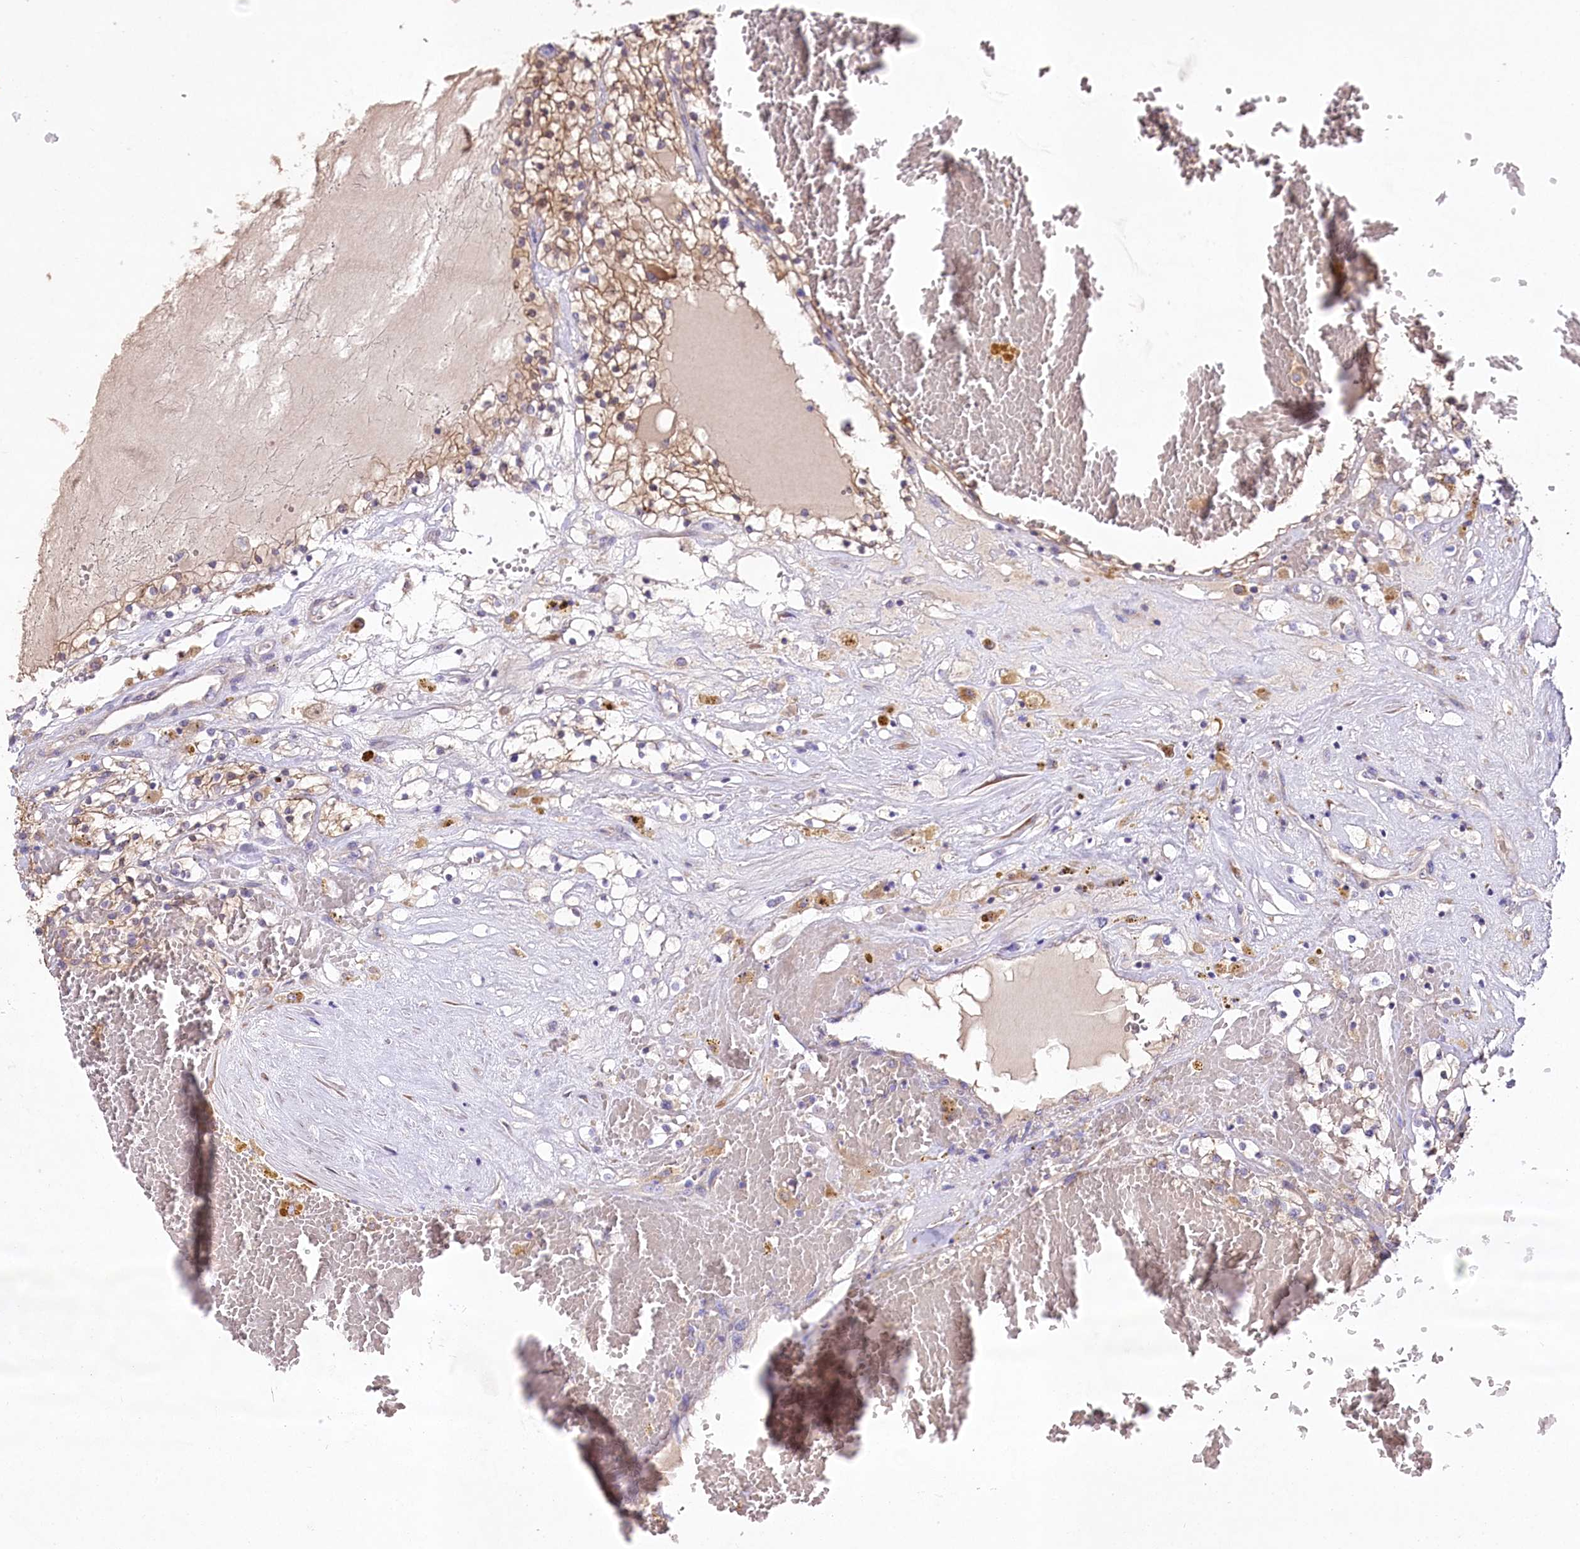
{"staining": {"intensity": "moderate", "quantity": ">75%", "location": "cytoplasmic/membranous,nuclear"}, "tissue": "renal cancer", "cell_type": "Tumor cells", "image_type": "cancer", "snomed": [{"axis": "morphology", "description": "Normal tissue, NOS"}, {"axis": "morphology", "description": "Adenocarcinoma, NOS"}, {"axis": "topography", "description": "Kidney"}], "caption": "Brown immunohistochemical staining in human renal cancer (adenocarcinoma) demonstrates moderate cytoplasmic/membranous and nuclear positivity in approximately >75% of tumor cells.", "gene": "PBLD", "patient": {"sex": "male", "age": 68}}